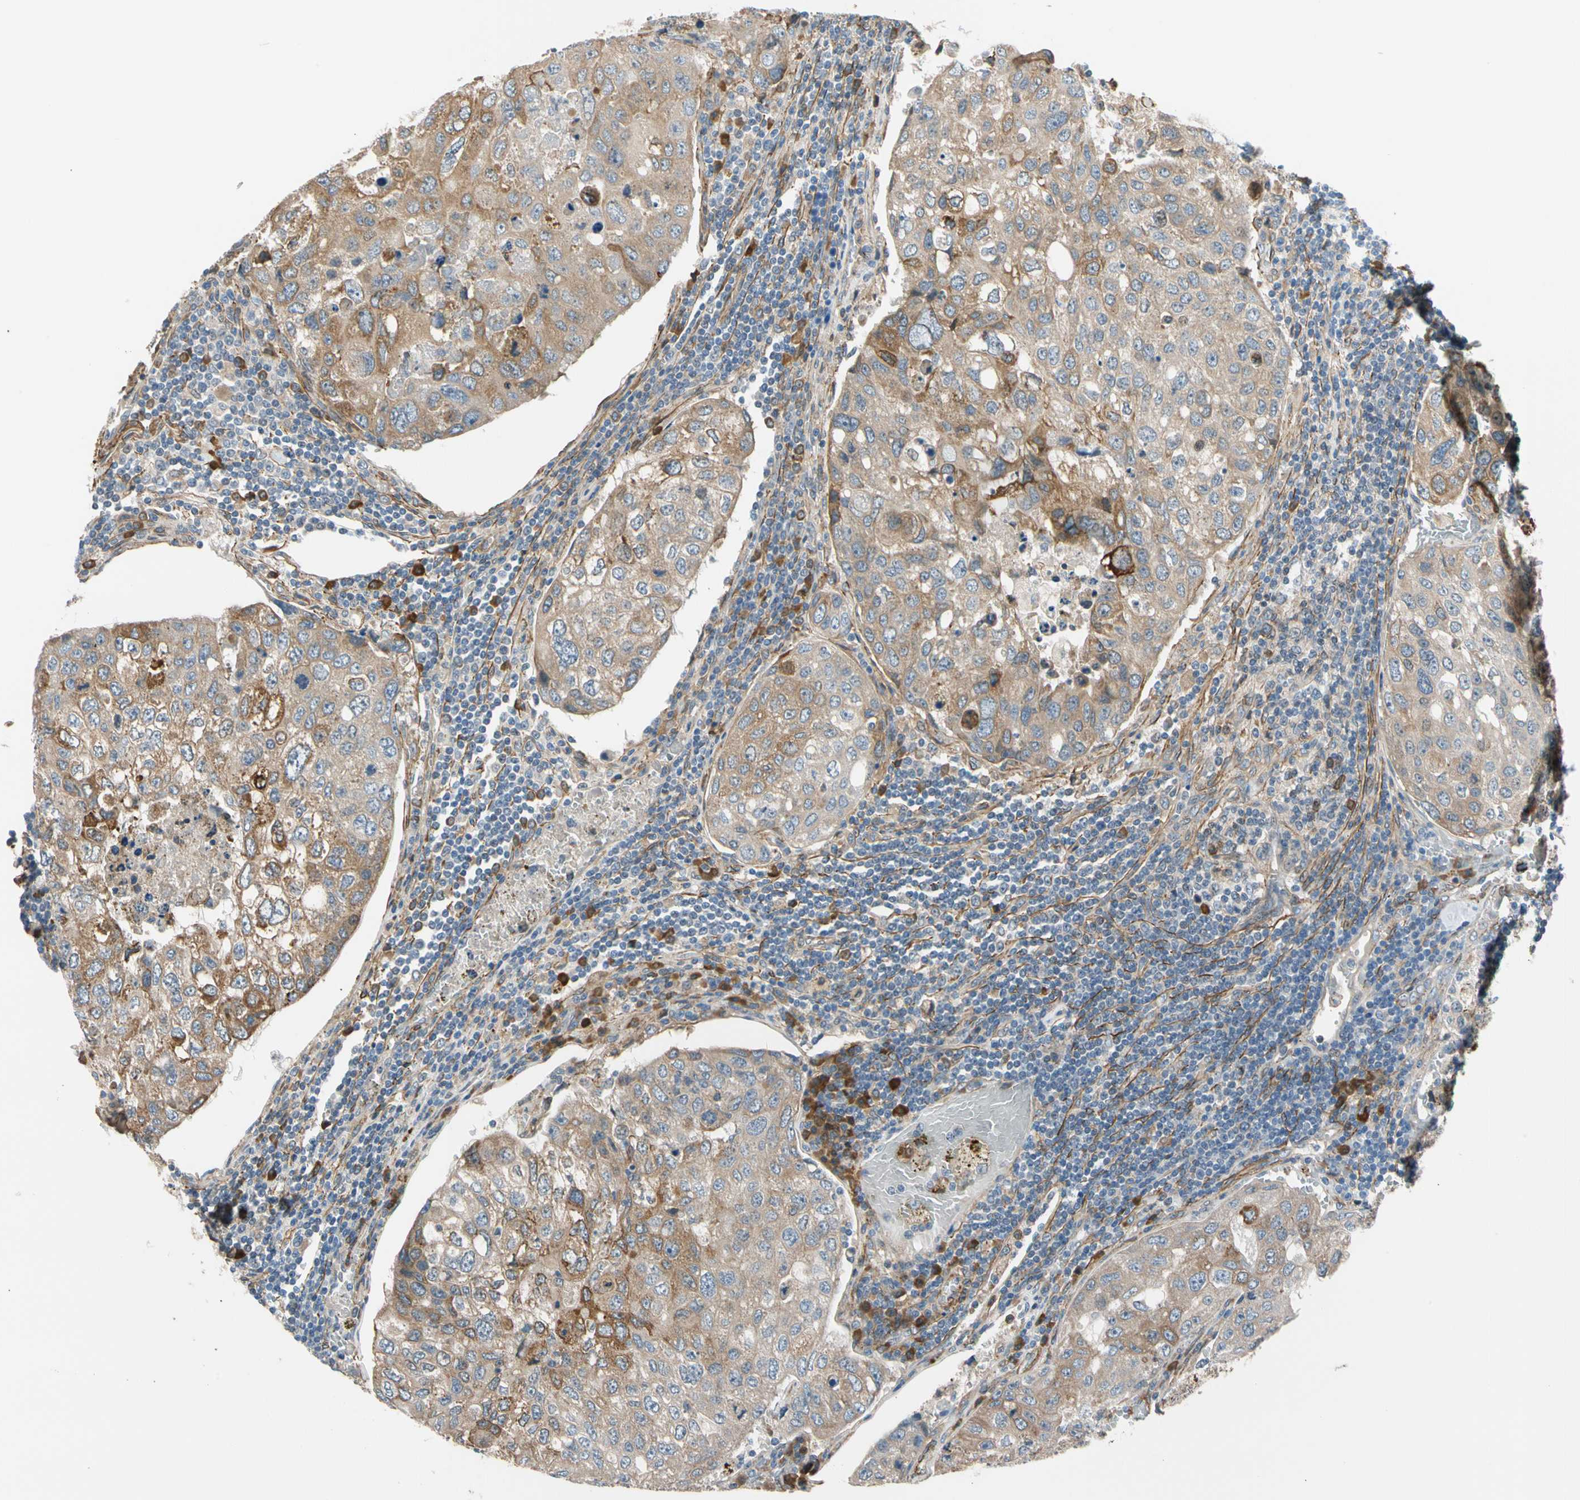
{"staining": {"intensity": "moderate", "quantity": ">75%", "location": "cytoplasmic/membranous"}, "tissue": "urothelial cancer", "cell_type": "Tumor cells", "image_type": "cancer", "snomed": [{"axis": "morphology", "description": "Urothelial carcinoma, High grade"}, {"axis": "topography", "description": "Lymph node"}, {"axis": "topography", "description": "Urinary bladder"}], "caption": "Urothelial carcinoma (high-grade) tissue demonstrates moderate cytoplasmic/membranous positivity in about >75% of tumor cells, visualized by immunohistochemistry.", "gene": "LIMK2", "patient": {"sex": "male", "age": 51}}